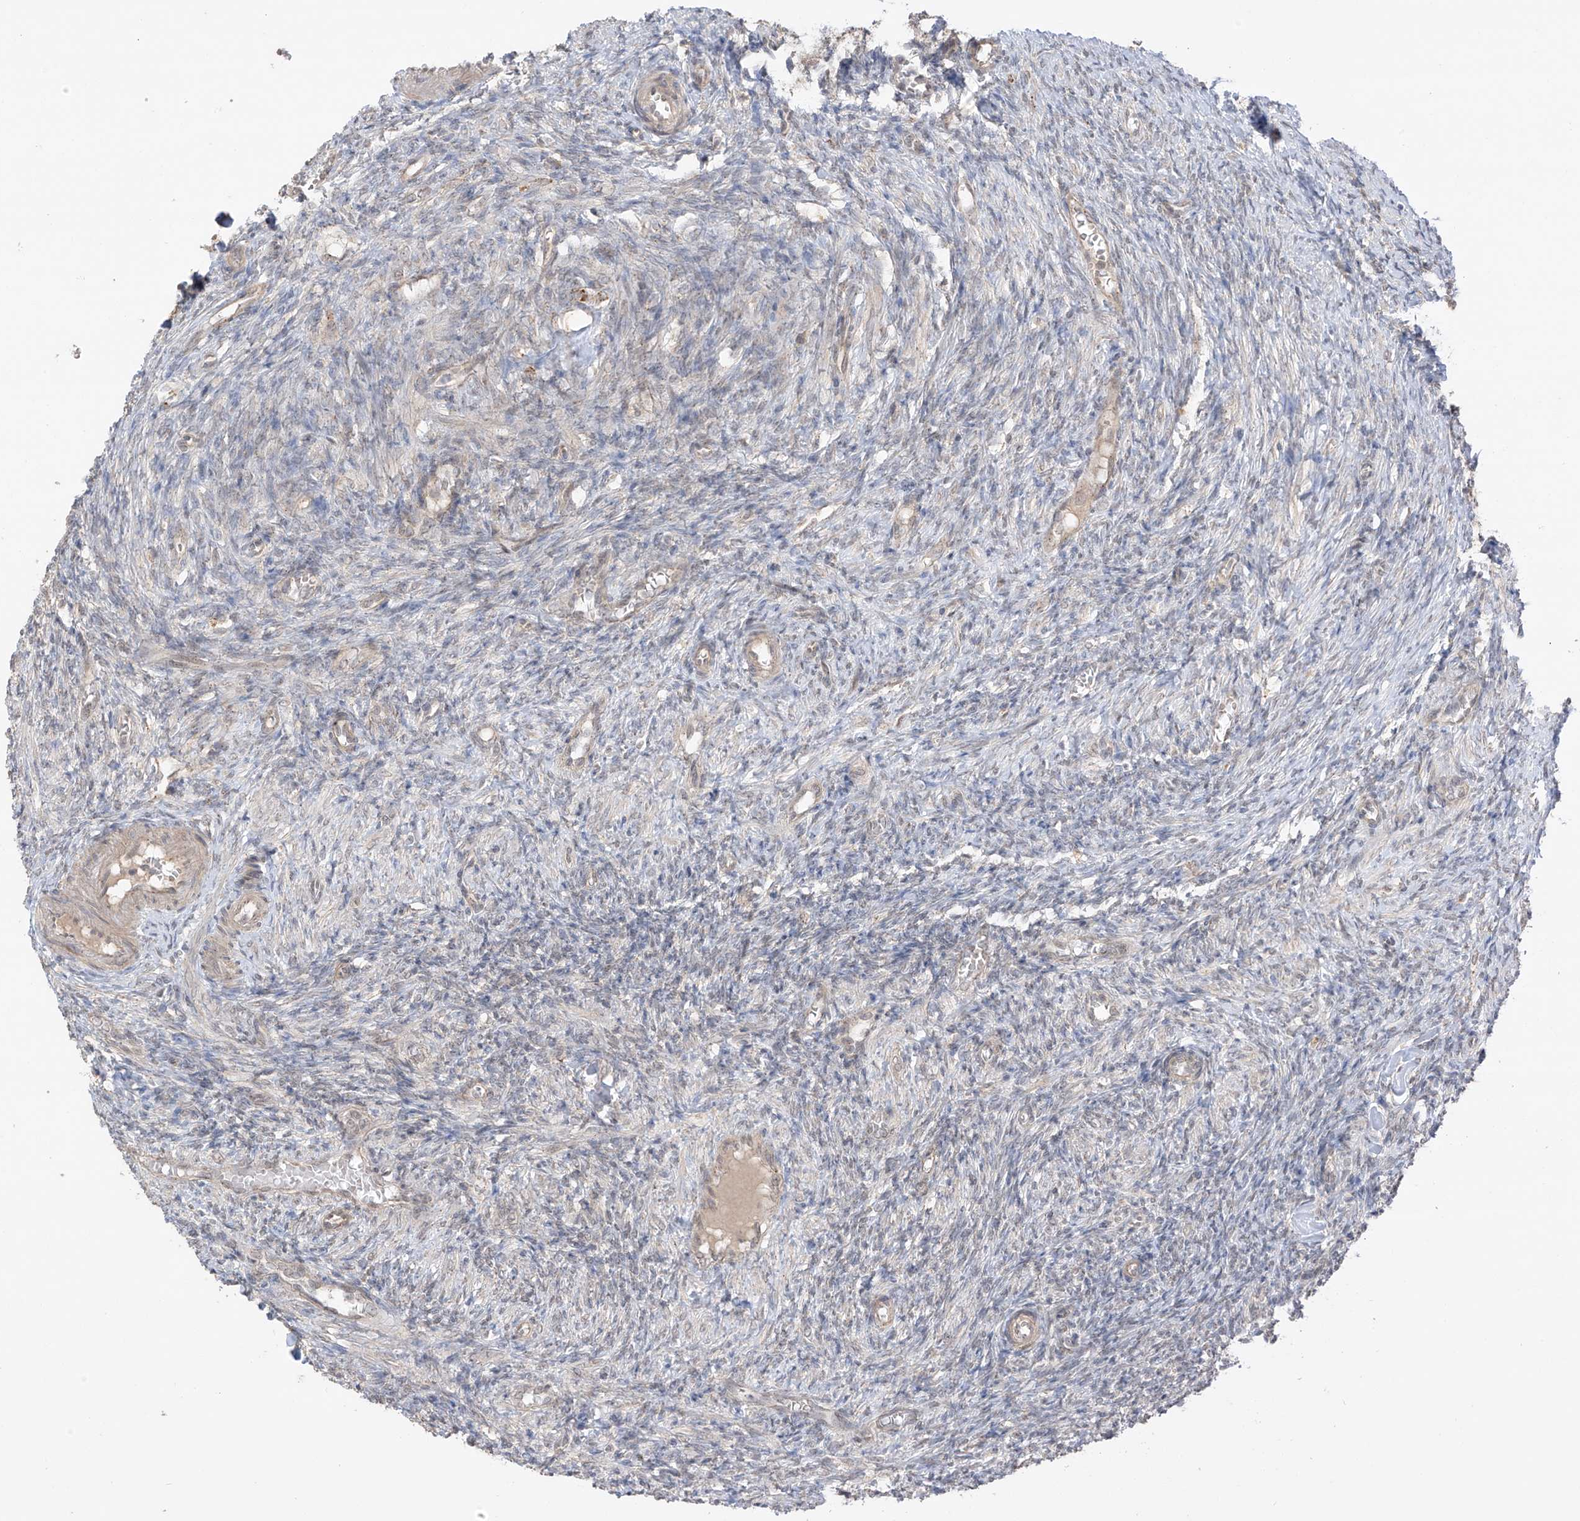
{"staining": {"intensity": "moderate", "quantity": ">75%", "location": "cytoplasmic/membranous"}, "tissue": "ovary", "cell_type": "Follicle cells", "image_type": "normal", "snomed": [{"axis": "morphology", "description": "Normal tissue, NOS"}, {"axis": "topography", "description": "Ovary"}], "caption": "Moderate cytoplasmic/membranous positivity is identified in about >75% of follicle cells in unremarkable ovary. Using DAB (brown) and hematoxylin (blue) stains, captured at high magnification using brightfield microscopy.", "gene": "N4BP3", "patient": {"sex": "female", "age": 27}}